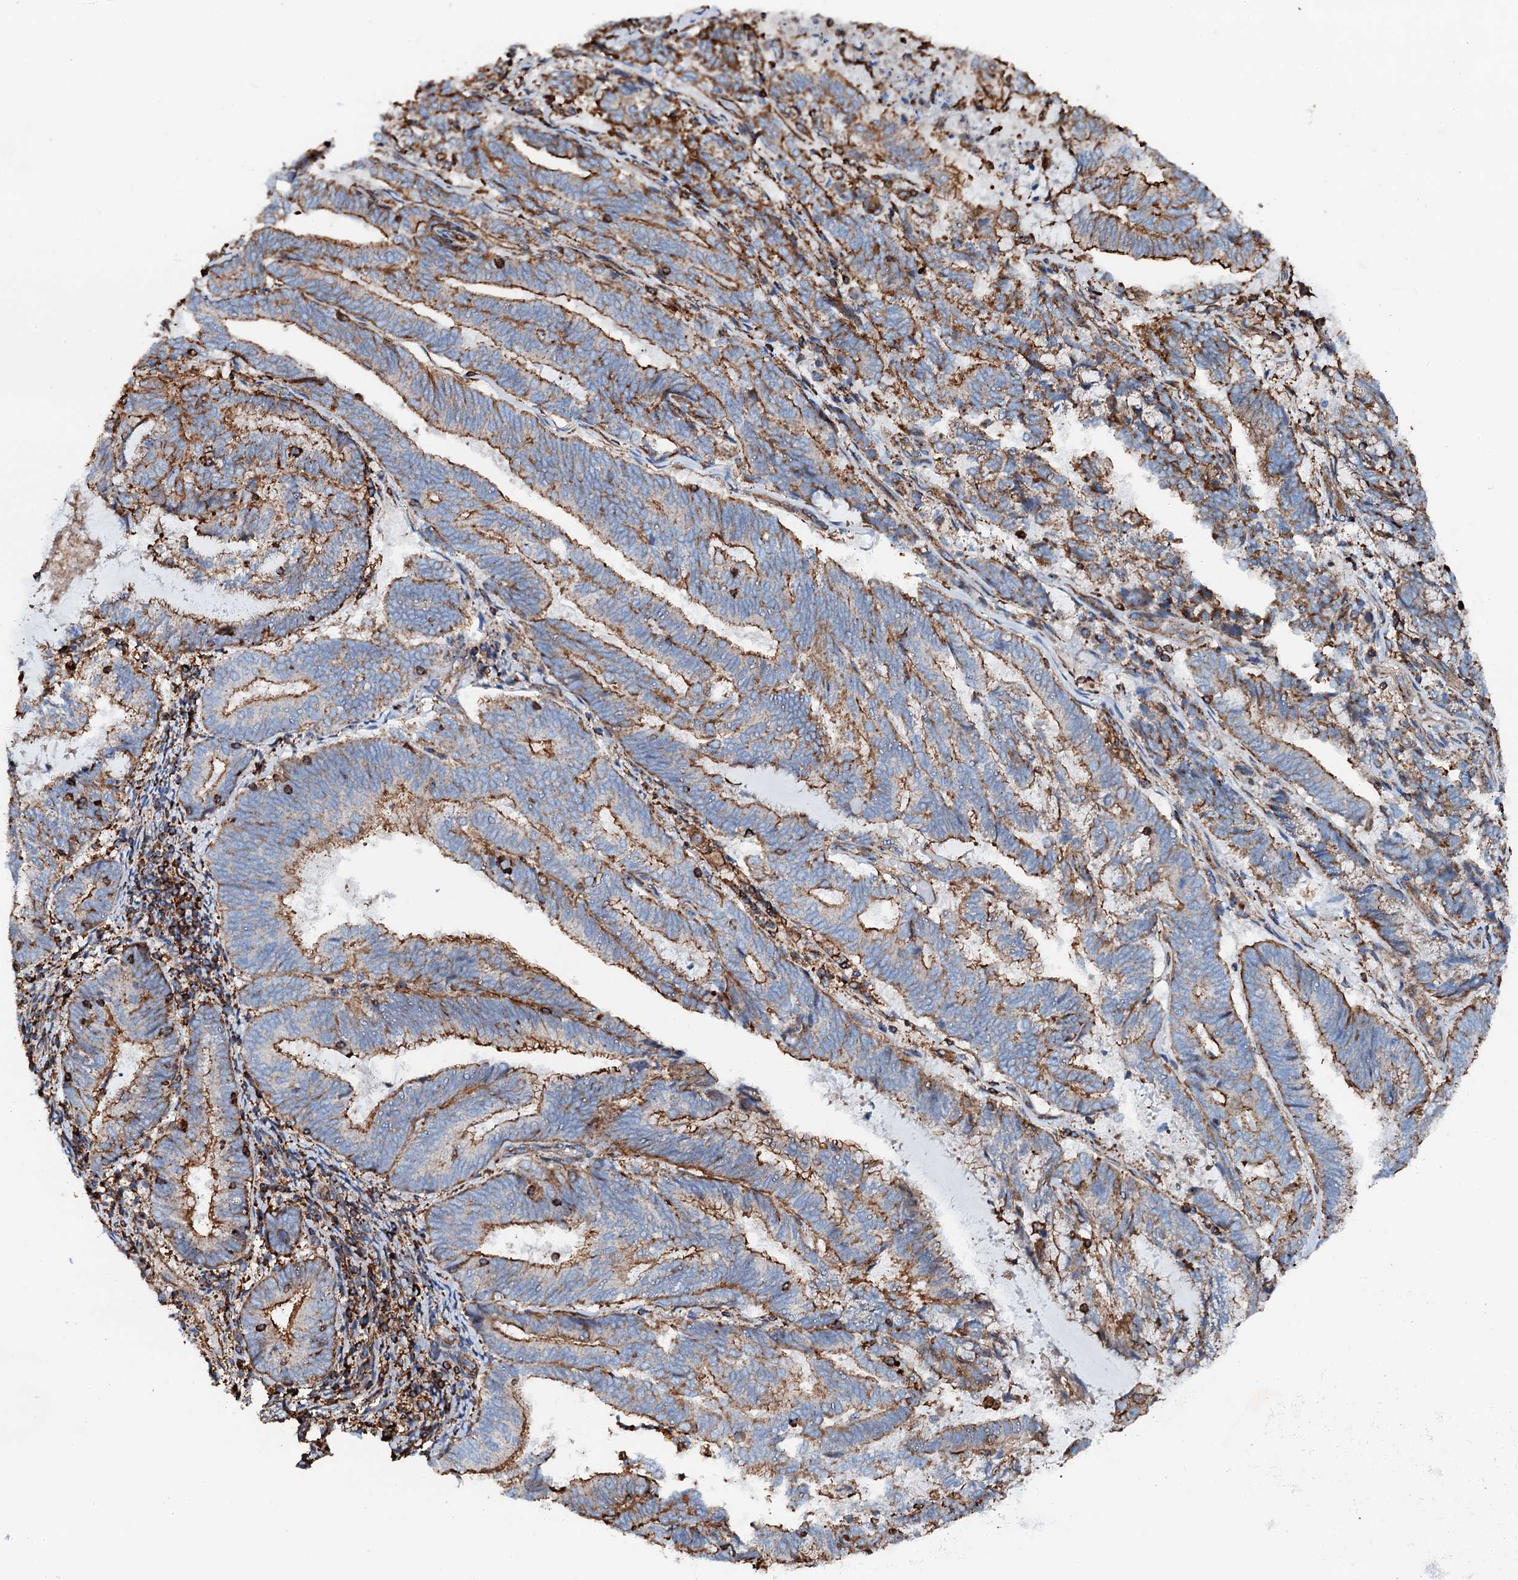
{"staining": {"intensity": "moderate", "quantity": ">75%", "location": "cytoplasmic/membranous"}, "tissue": "endometrial cancer", "cell_type": "Tumor cells", "image_type": "cancer", "snomed": [{"axis": "morphology", "description": "Adenocarcinoma, NOS"}, {"axis": "topography", "description": "Endometrium"}], "caption": "Immunohistochemical staining of human endometrial cancer (adenocarcinoma) demonstrates moderate cytoplasmic/membranous protein staining in about >75% of tumor cells.", "gene": "INTS10", "patient": {"sex": "female", "age": 80}}